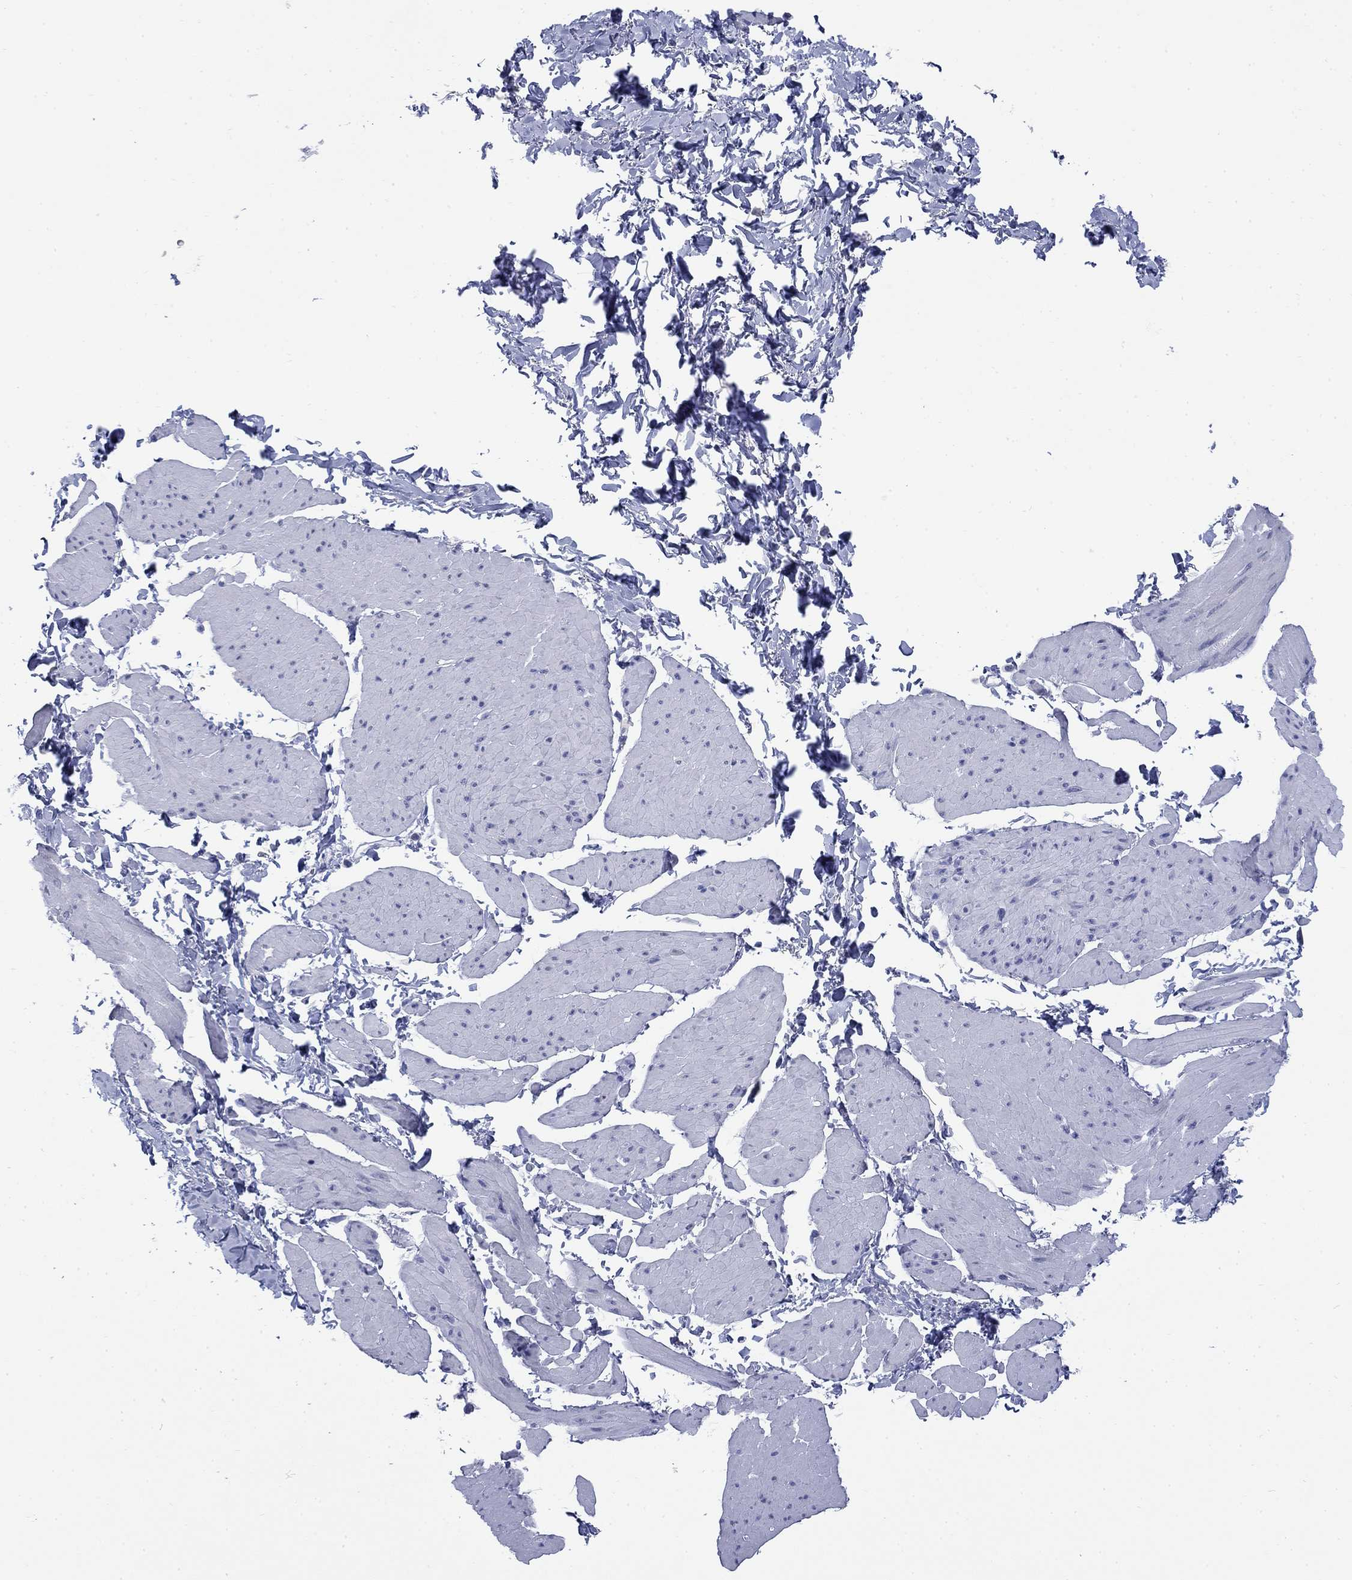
{"staining": {"intensity": "negative", "quantity": "none", "location": "none"}, "tissue": "smooth muscle", "cell_type": "Smooth muscle cells", "image_type": "normal", "snomed": [{"axis": "morphology", "description": "Normal tissue, NOS"}, {"axis": "topography", "description": "Adipose tissue"}, {"axis": "topography", "description": "Smooth muscle"}, {"axis": "topography", "description": "Peripheral nerve tissue"}], "caption": "This is a photomicrograph of IHC staining of benign smooth muscle, which shows no expression in smooth muscle cells.", "gene": "IGF2BP3", "patient": {"sex": "male", "age": 83}}